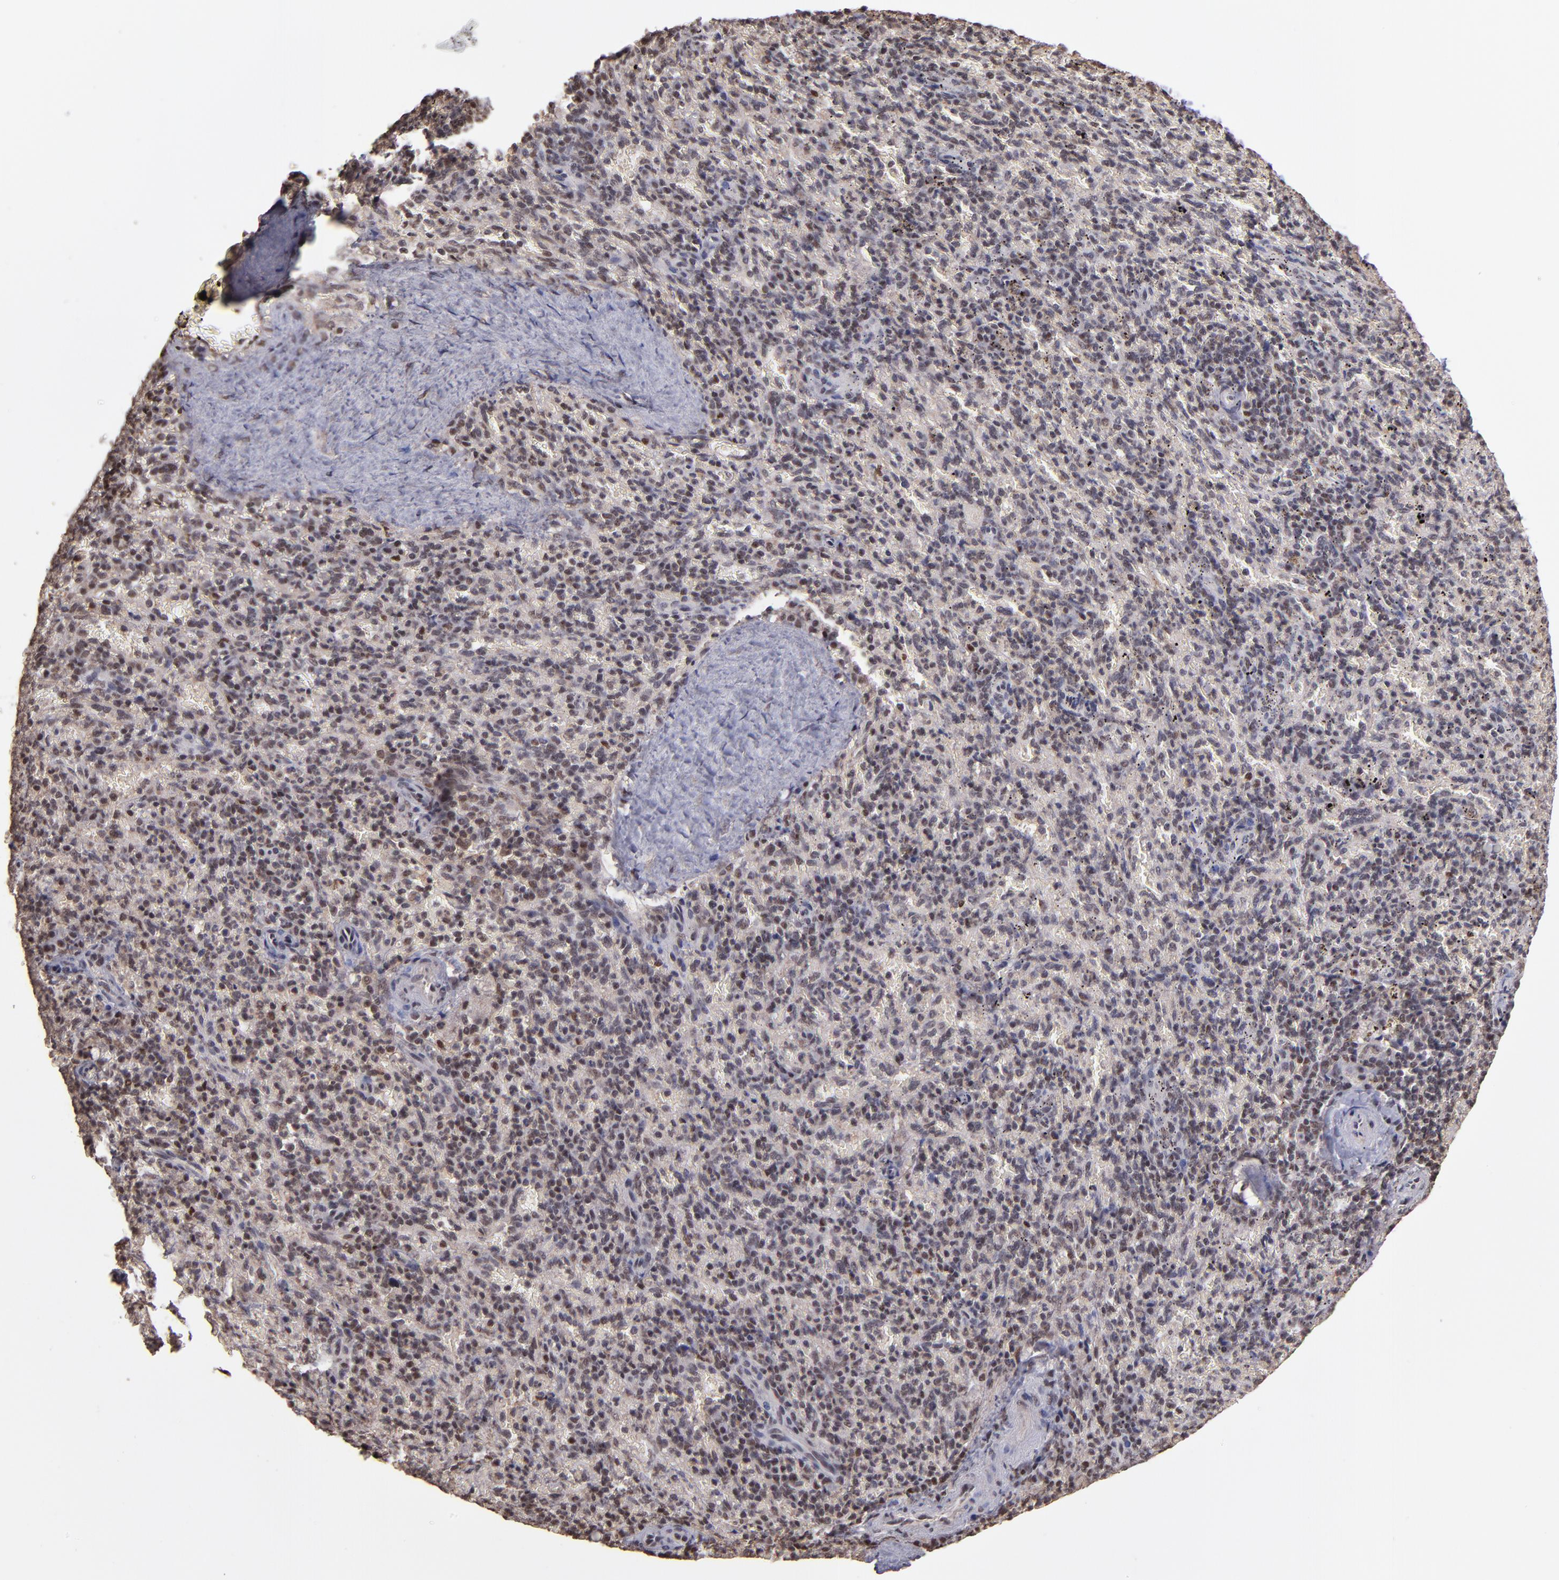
{"staining": {"intensity": "weak", "quantity": "<25%", "location": "nuclear"}, "tissue": "spleen", "cell_type": "Cells in red pulp", "image_type": "normal", "snomed": [{"axis": "morphology", "description": "Normal tissue, NOS"}, {"axis": "topography", "description": "Spleen"}], "caption": "IHC of normal human spleen displays no staining in cells in red pulp.", "gene": "TERF2", "patient": {"sex": "female", "age": 43}}